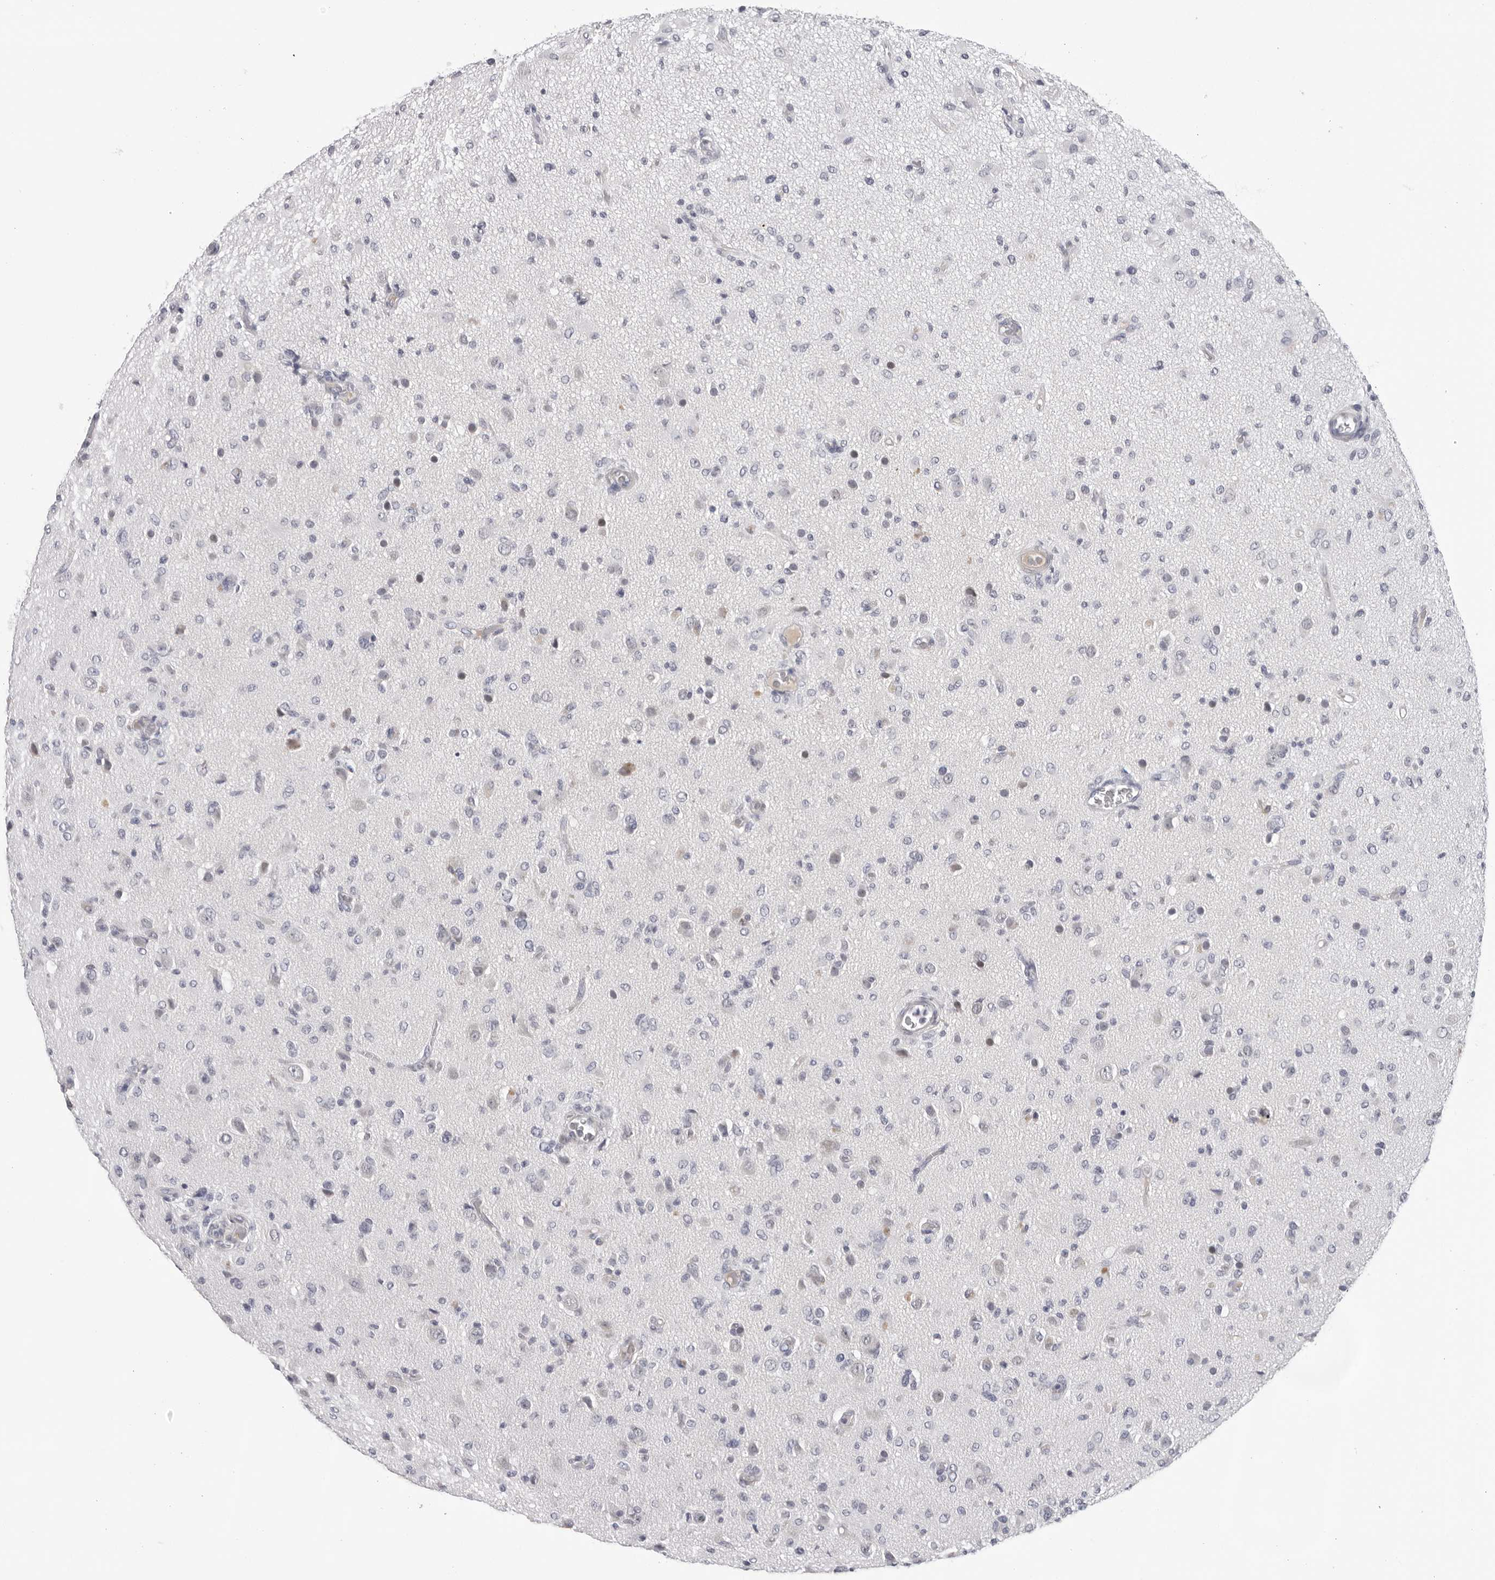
{"staining": {"intensity": "negative", "quantity": "none", "location": "none"}, "tissue": "glioma", "cell_type": "Tumor cells", "image_type": "cancer", "snomed": [{"axis": "morphology", "description": "Glioma, malignant, High grade"}, {"axis": "topography", "description": "Brain"}], "caption": "Tumor cells show no significant expression in glioma. (Stains: DAB immunohistochemistry with hematoxylin counter stain, Microscopy: brightfield microscopy at high magnification).", "gene": "ZNF502", "patient": {"sex": "female", "age": 57}}